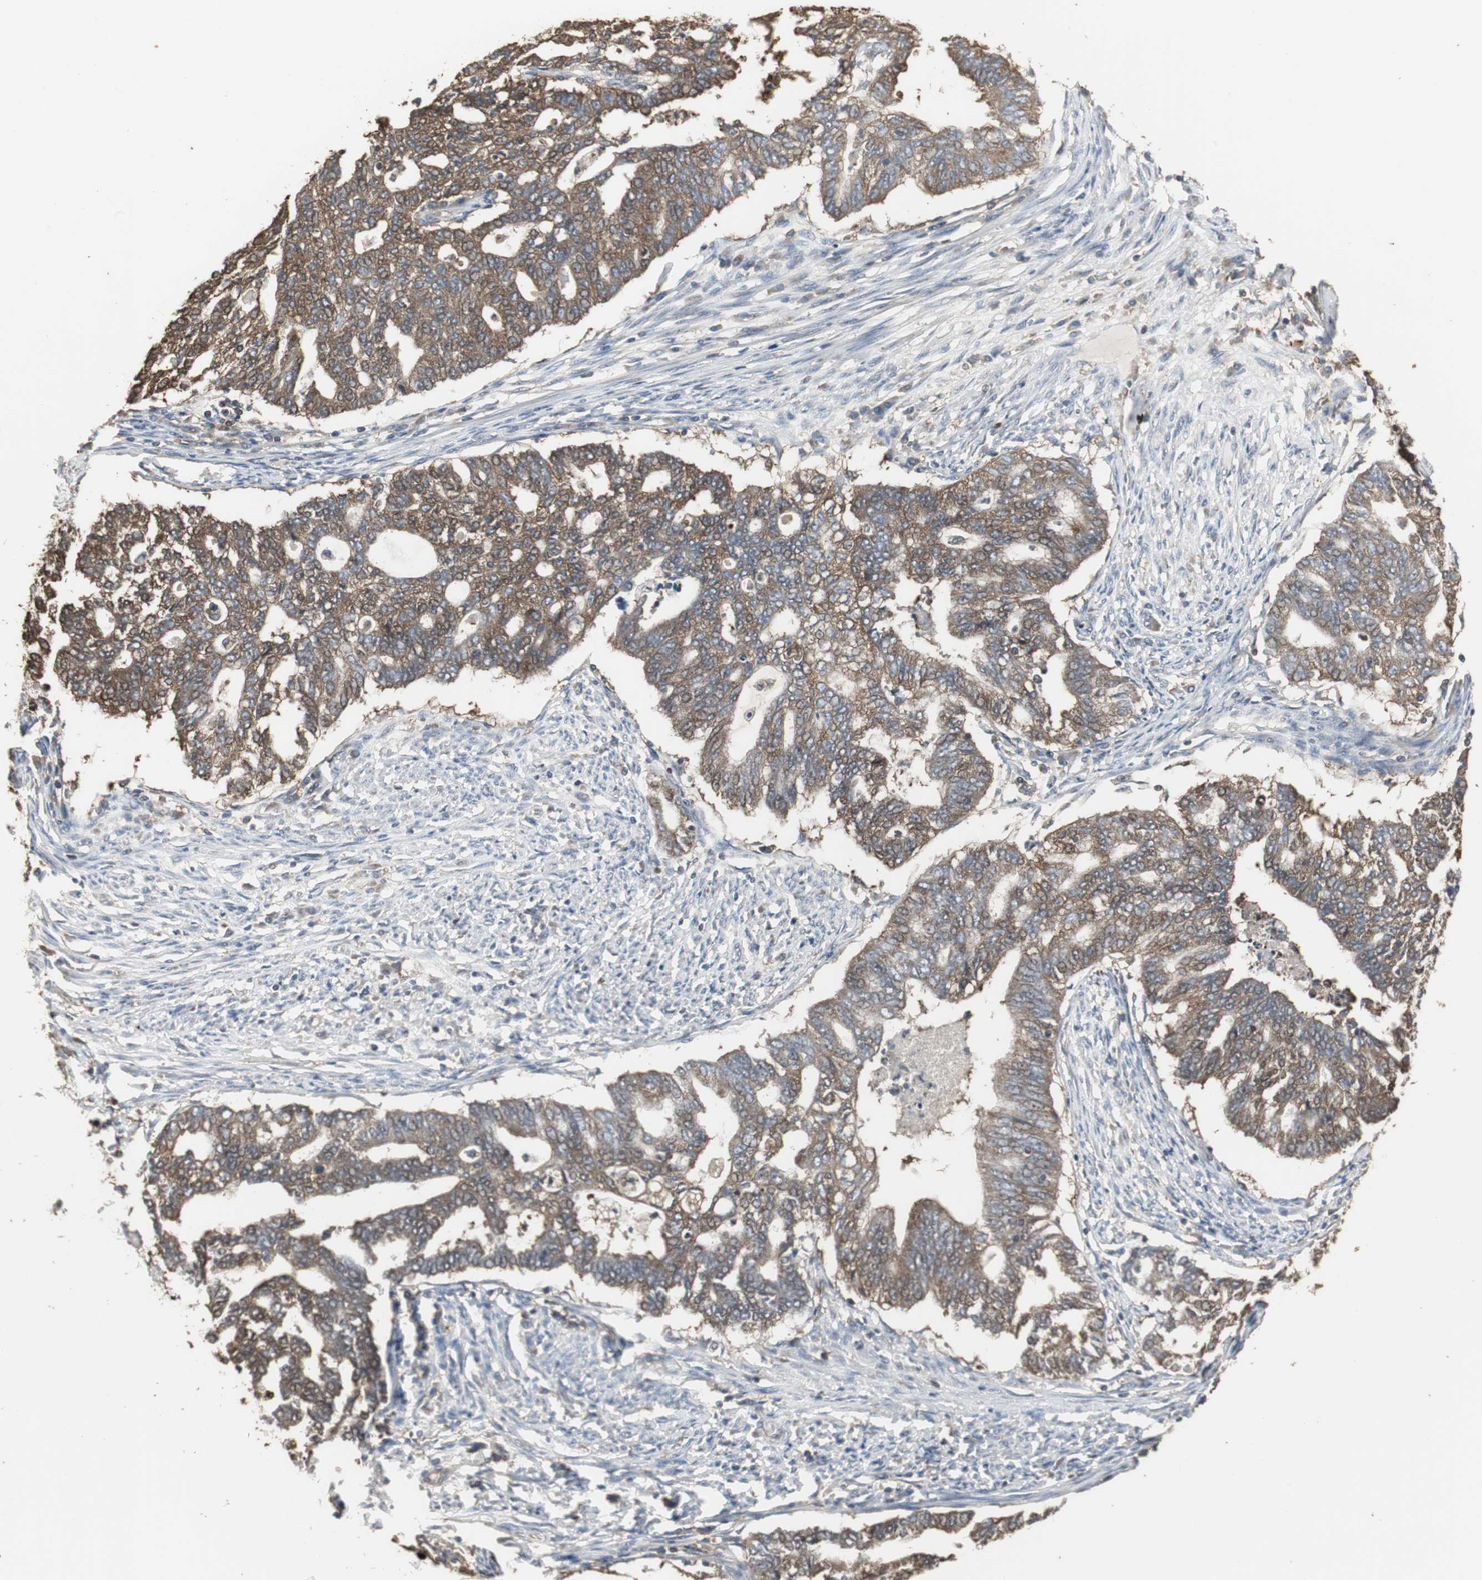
{"staining": {"intensity": "strong", "quantity": ">75%", "location": "cytoplasmic/membranous"}, "tissue": "endometrial cancer", "cell_type": "Tumor cells", "image_type": "cancer", "snomed": [{"axis": "morphology", "description": "Adenocarcinoma, NOS"}, {"axis": "topography", "description": "Endometrium"}], "caption": "Immunohistochemical staining of human endometrial adenocarcinoma demonstrates high levels of strong cytoplasmic/membranous positivity in about >75% of tumor cells.", "gene": "HPRT1", "patient": {"sex": "female", "age": 79}}